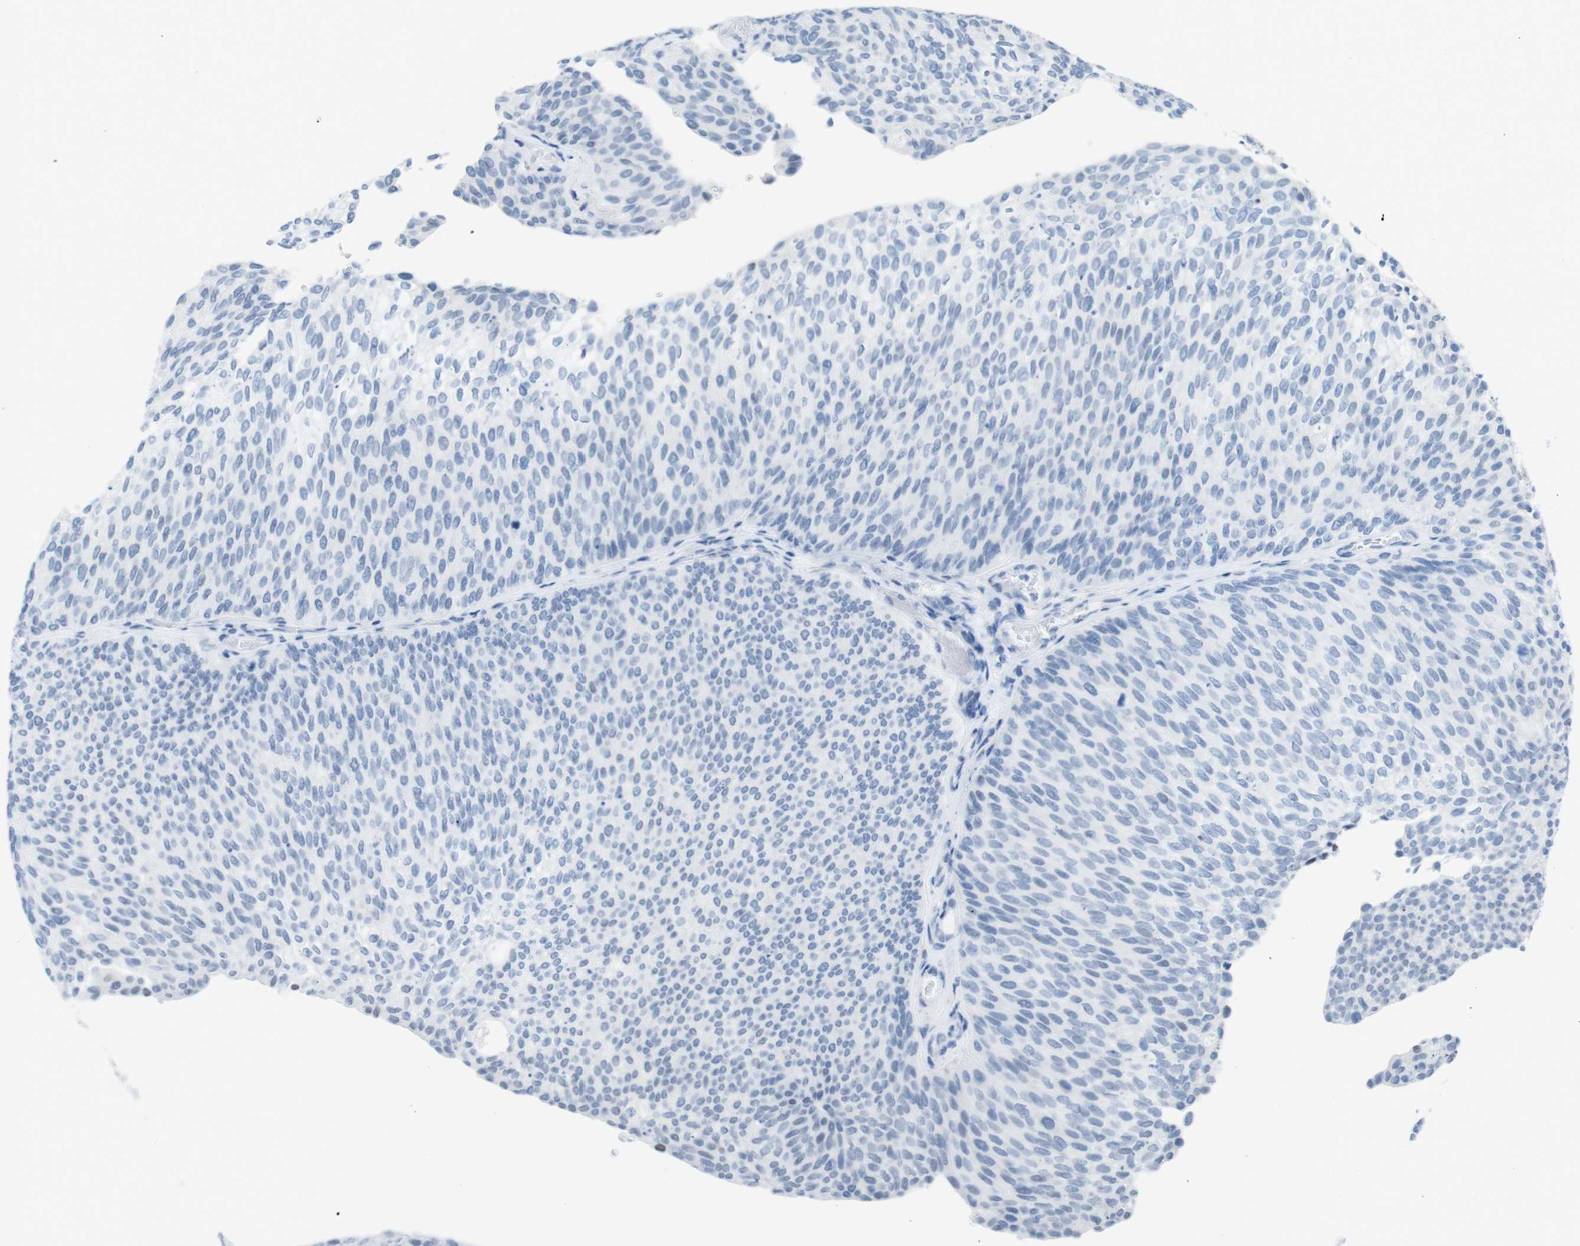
{"staining": {"intensity": "negative", "quantity": "none", "location": "none"}, "tissue": "urothelial cancer", "cell_type": "Tumor cells", "image_type": "cancer", "snomed": [{"axis": "morphology", "description": "Urothelial carcinoma, Low grade"}, {"axis": "topography", "description": "Urinary bladder"}], "caption": "DAB immunohistochemical staining of human urothelial cancer reveals no significant staining in tumor cells.", "gene": "OPN1SW", "patient": {"sex": "female", "age": 79}}